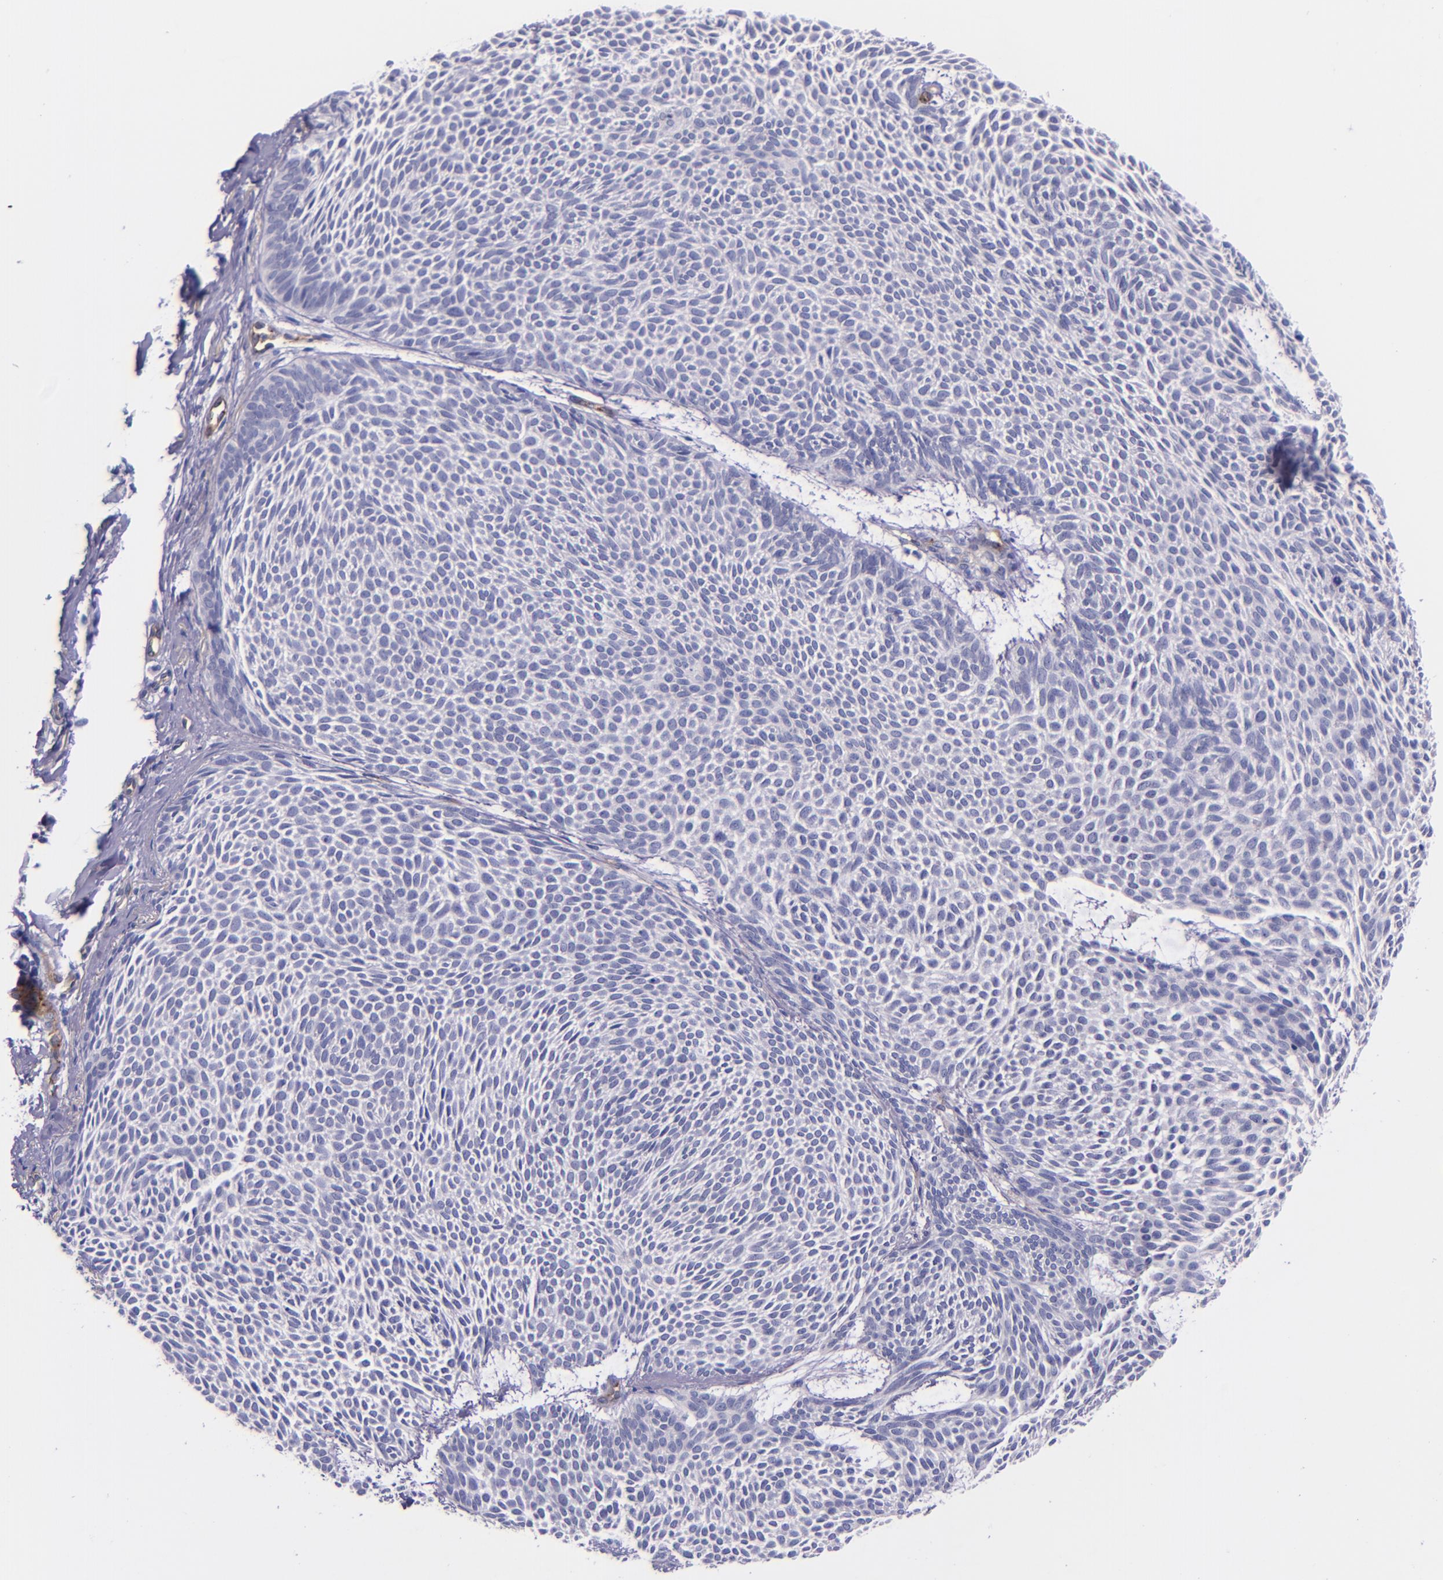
{"staining": {"intensity": "negative", "quantity": "none", "location": "none"}, "tissue": "skin cancer", "cell_type": "Tumor cells", "image_type": "cancer", "snomed": [{"axis": "morphology", "description": "Basal cell carcinoma"}, {"axis": "topography", "description": "Skin"}], "caption": "Basal cell carcinoma (skin) was stained to show a protein in brown. There is no significant expression in tumor cells.", "gene": "NOS3", "patient": {"sex": "male", "age": 84}}